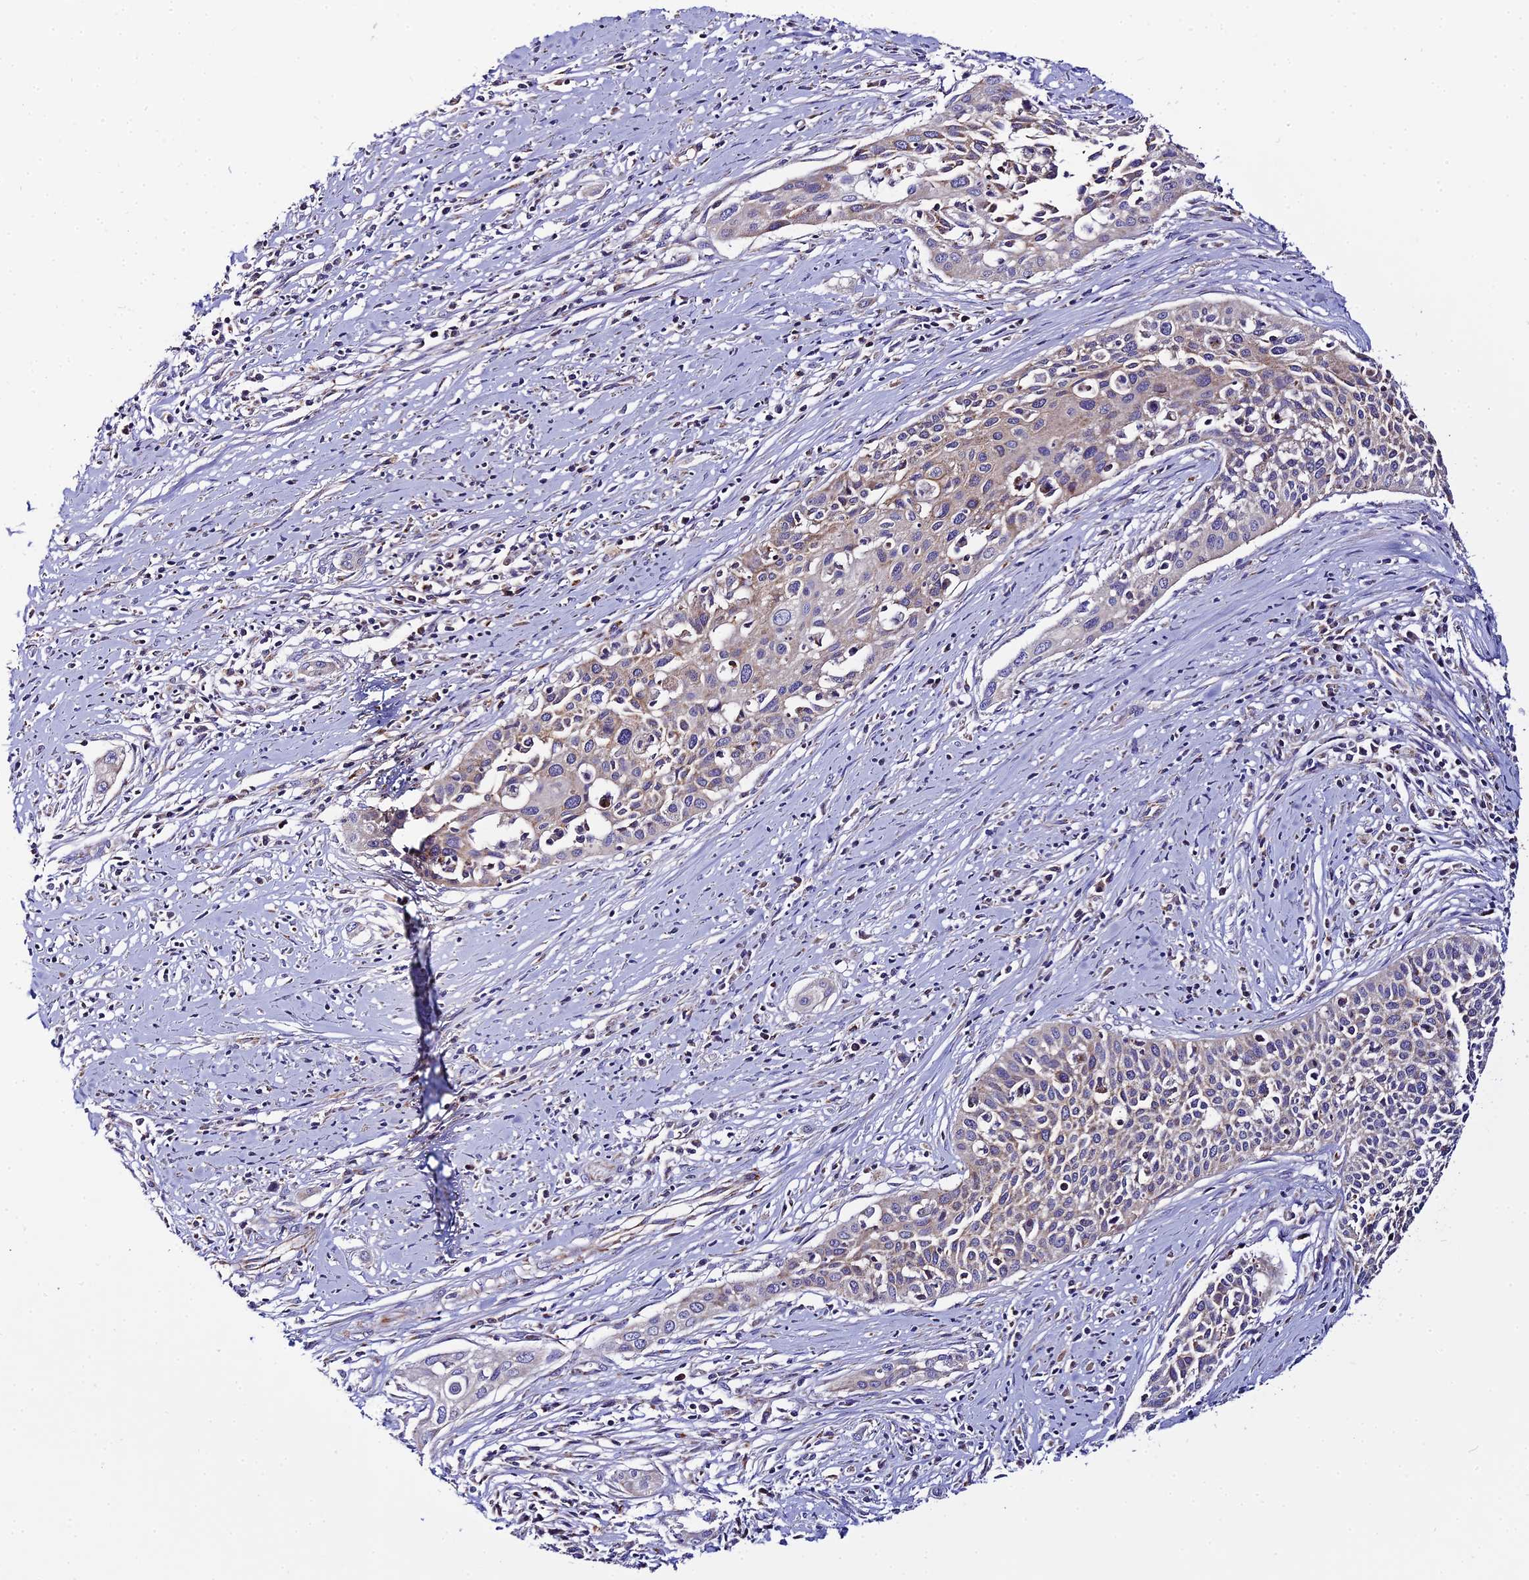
{"staining": {"intensity": "weak", "quantity": "25%-75%", "location": "cytoplasmic/membranous"}, "tissue": "cervical cancer", "cell_type": "Tumor cells", "image_type": "cancer", "snomed": [{"axis": "morphology", "description": "Squamous cell carcinoma, NOS"}, {"axis": "topography", "description": "Cervix"}], "caption": "Immunohistochemical staining of cervical cancer (squamous cell carcinoma) exhibits weak cytoplasmic/membranous protein expression in about 25%-75% of tumor cells. Immunohistochemistry stains the protein of interest in brown and the nuclei are stained blue.", "gene": "NIPSNAP3A", "patient": {"sex": "female", "age": 34}}